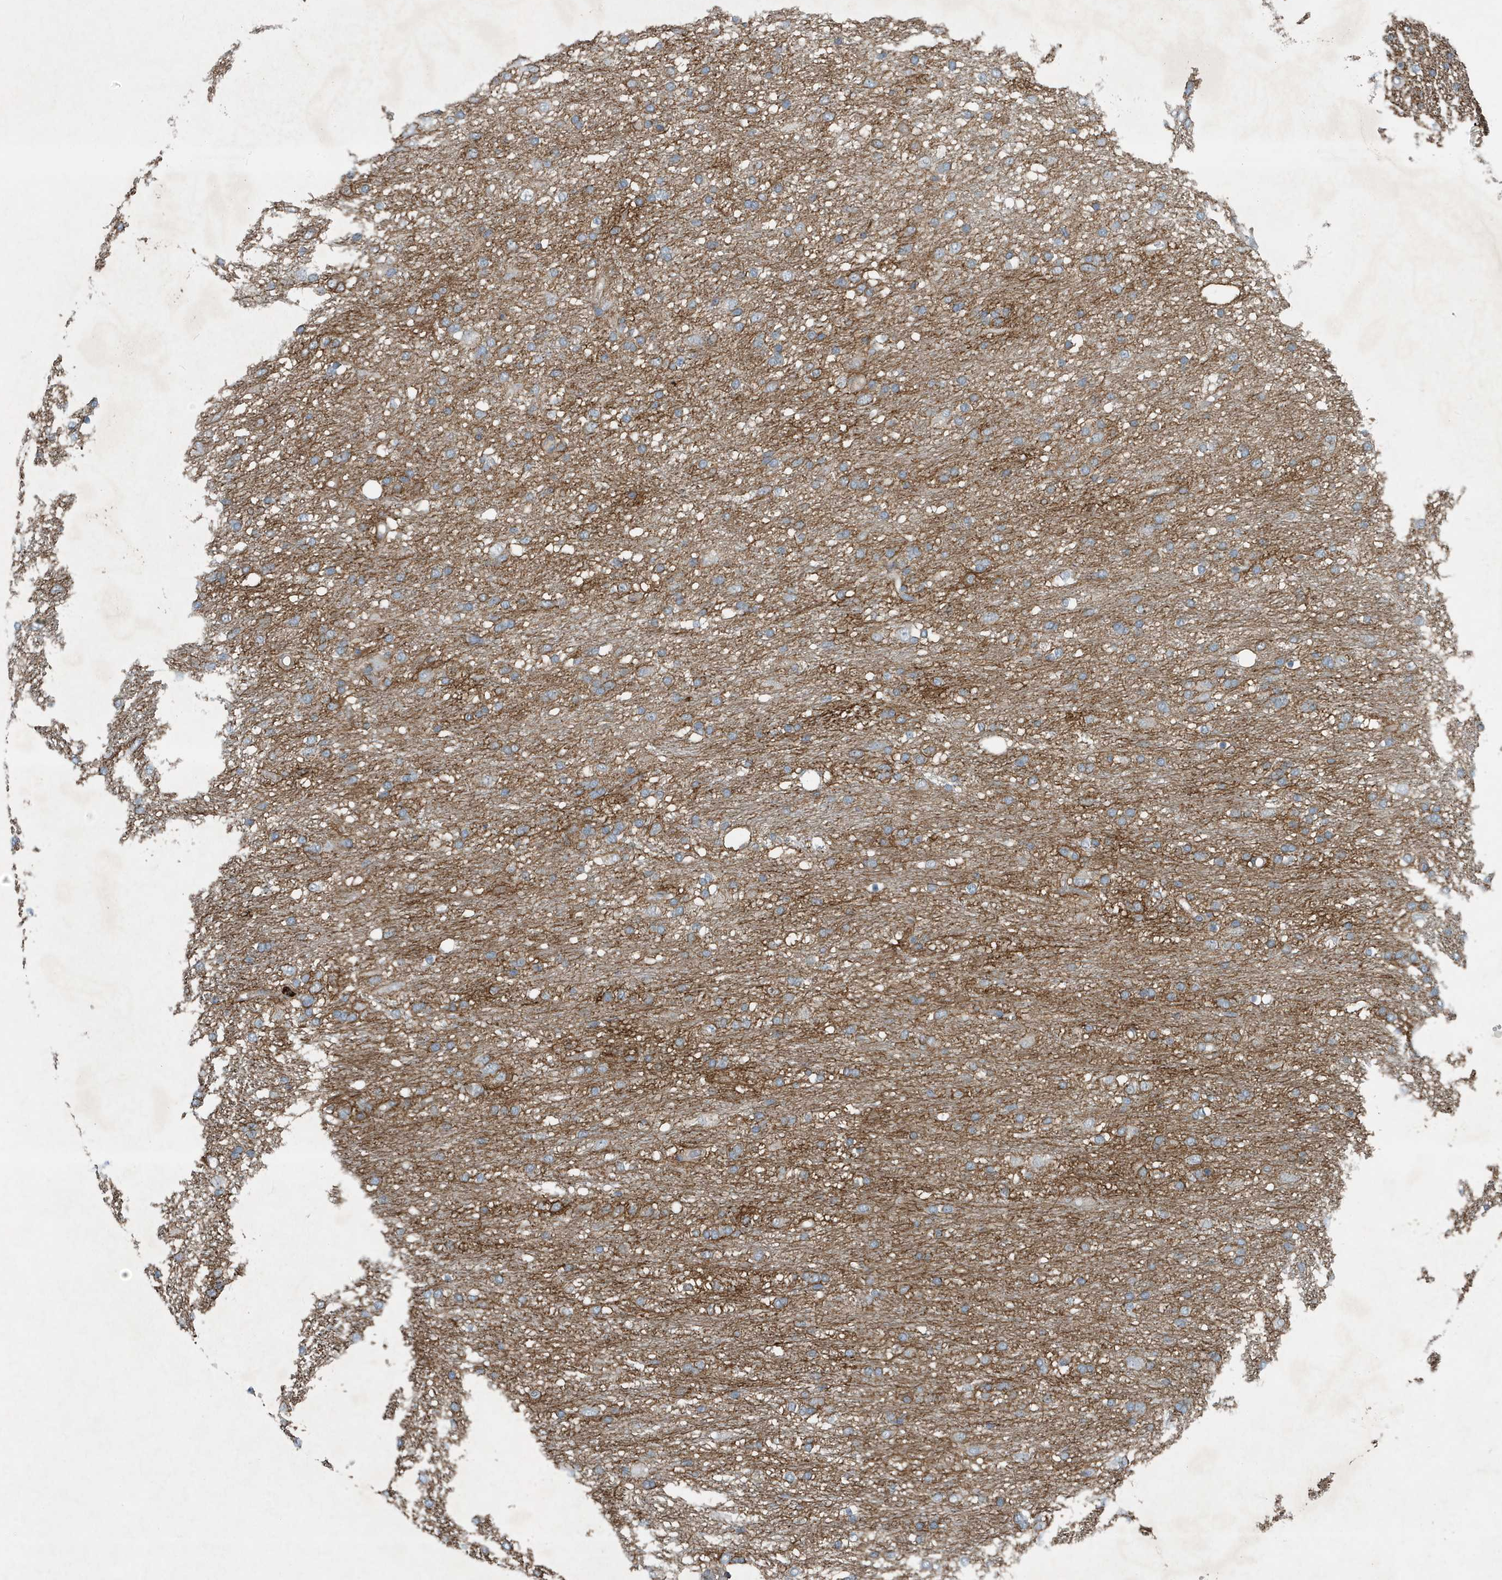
{"staining": {"intensity": "moderate", "quantity": "<25%", "location": "cytoplasmic/membranous"}, "tissue": "glioma", "cell_type": "Tumor cells", "image_type": "cancer", "snomed": [{"axis": "morphology", "description": "Glioma, malignant, Low grade"}, {"axis": "topography", "description": "Brain"}], "caption": "Tumor cells demonstrate low levels of moderate cytoplasmic/membranous expression in approximately <25% of cells in human glioma.", "gene": "DAPP1", "patient": {"sex": "male", "age": 77}}